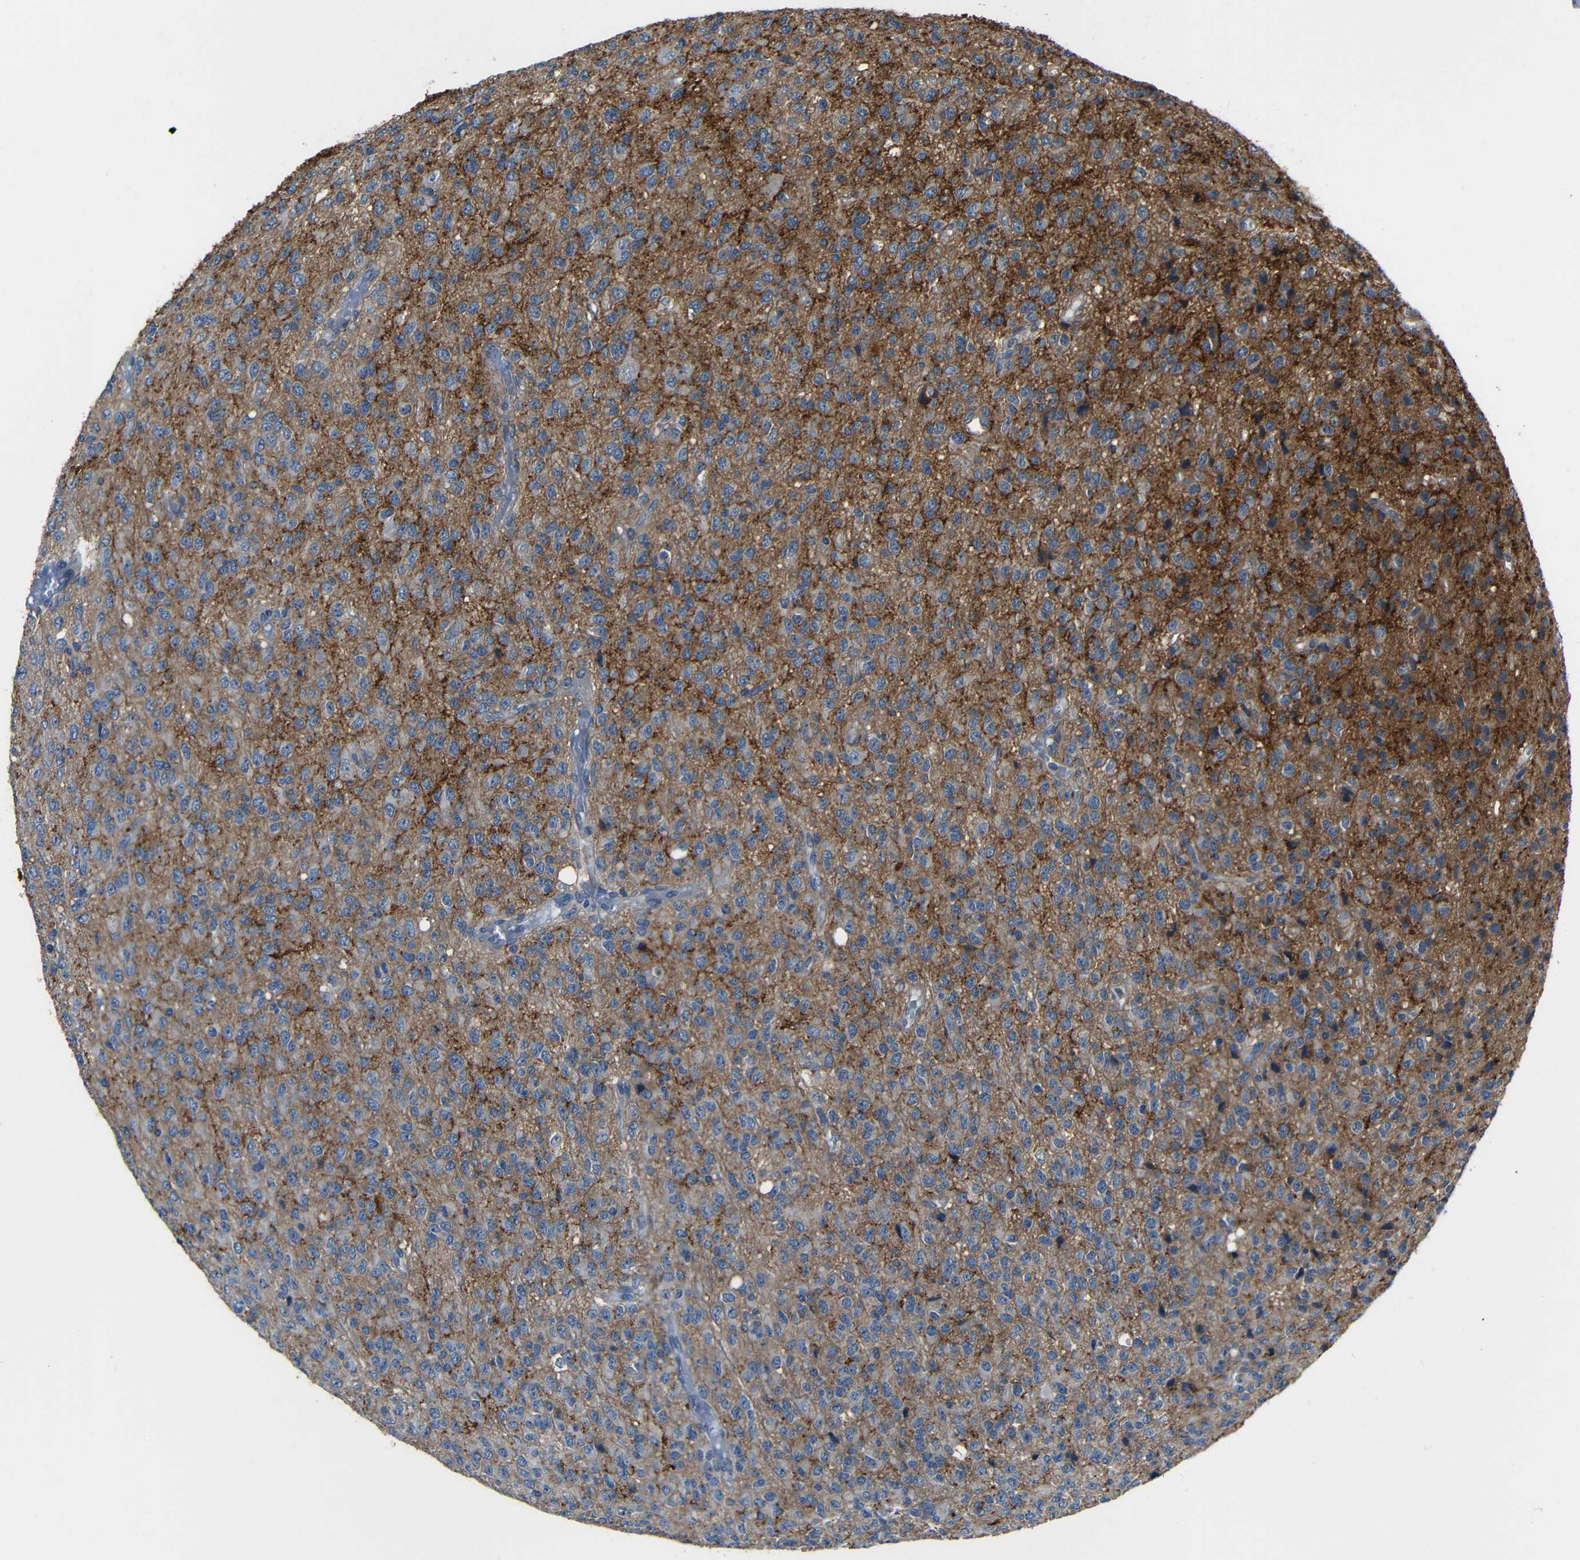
{"staining": {"intensity": "negative", "quantity": "none", "location": "none"}, "tissue": "glioma", "cell_type": "Tumor cells", "image_type": "cancer", "snomed": [{"axis": "morphology", "description": "Glioma, malignant, High grade"}, {"axis": "topography", "description": "pancreas cauda"}], "caption": "IHC photomicrograph of human high-grade glioma (malignant) stained for a protein (brown), which exhibits no positivity in tumor cells.", "gene": "DNAJC5", "patient": {"sex": "male", "age": 60}}